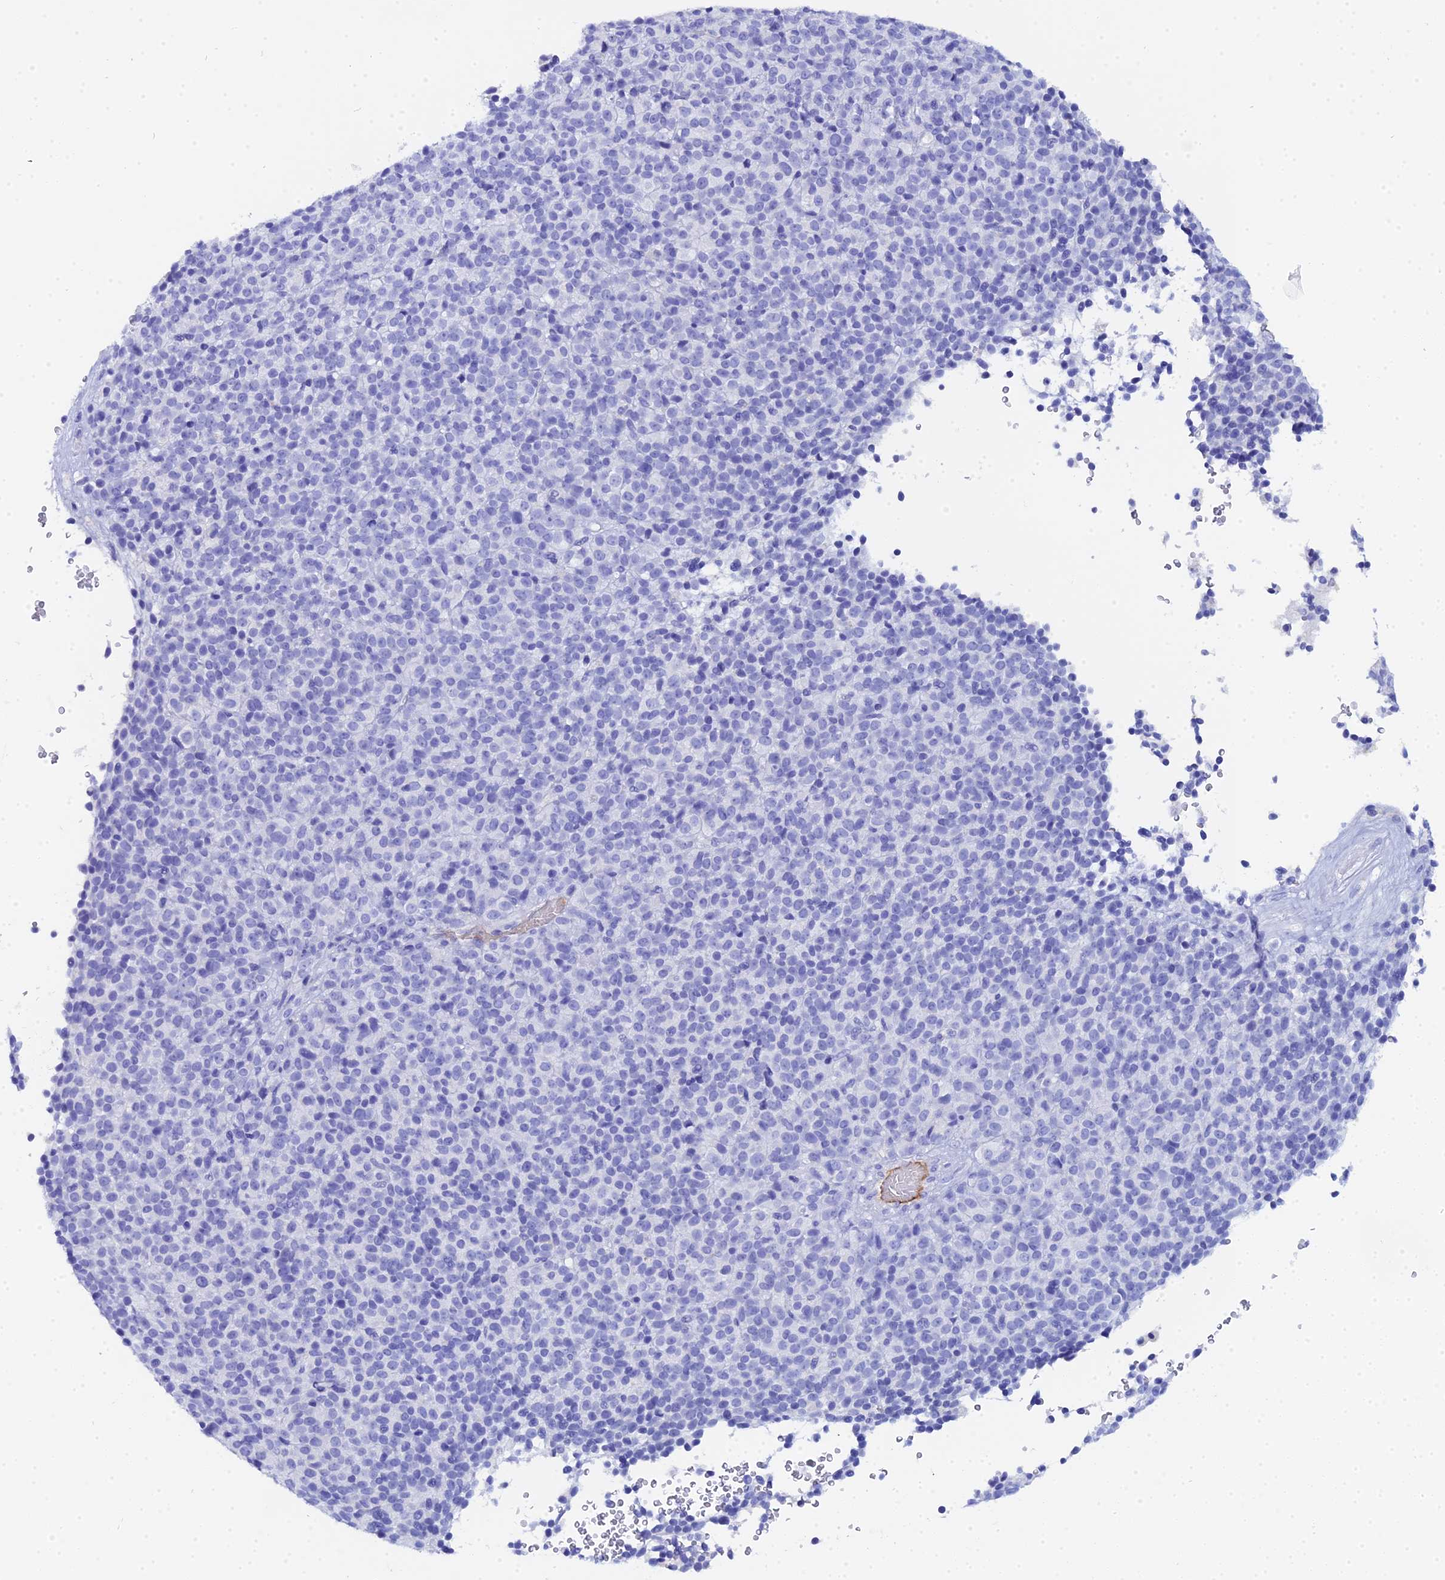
{"staining": {"intensity": "negative", "quantity": "none", "location": "none"}, "tissue": "melanoma", "cell_type": "Tumor cells", "image_type": "cancer", "snomed": [{"axis": "morphology", "description": "Malignant melanoma, Metastatic site"}, {"axis": "topography", "description": "Brain"}], "caption": "This is an immunohistochemistry photomicrograph of human melanoma. There is no staining in tumor cells.", "gene": "CELA3A", "patient": {"sex": "female", "age": 56}}